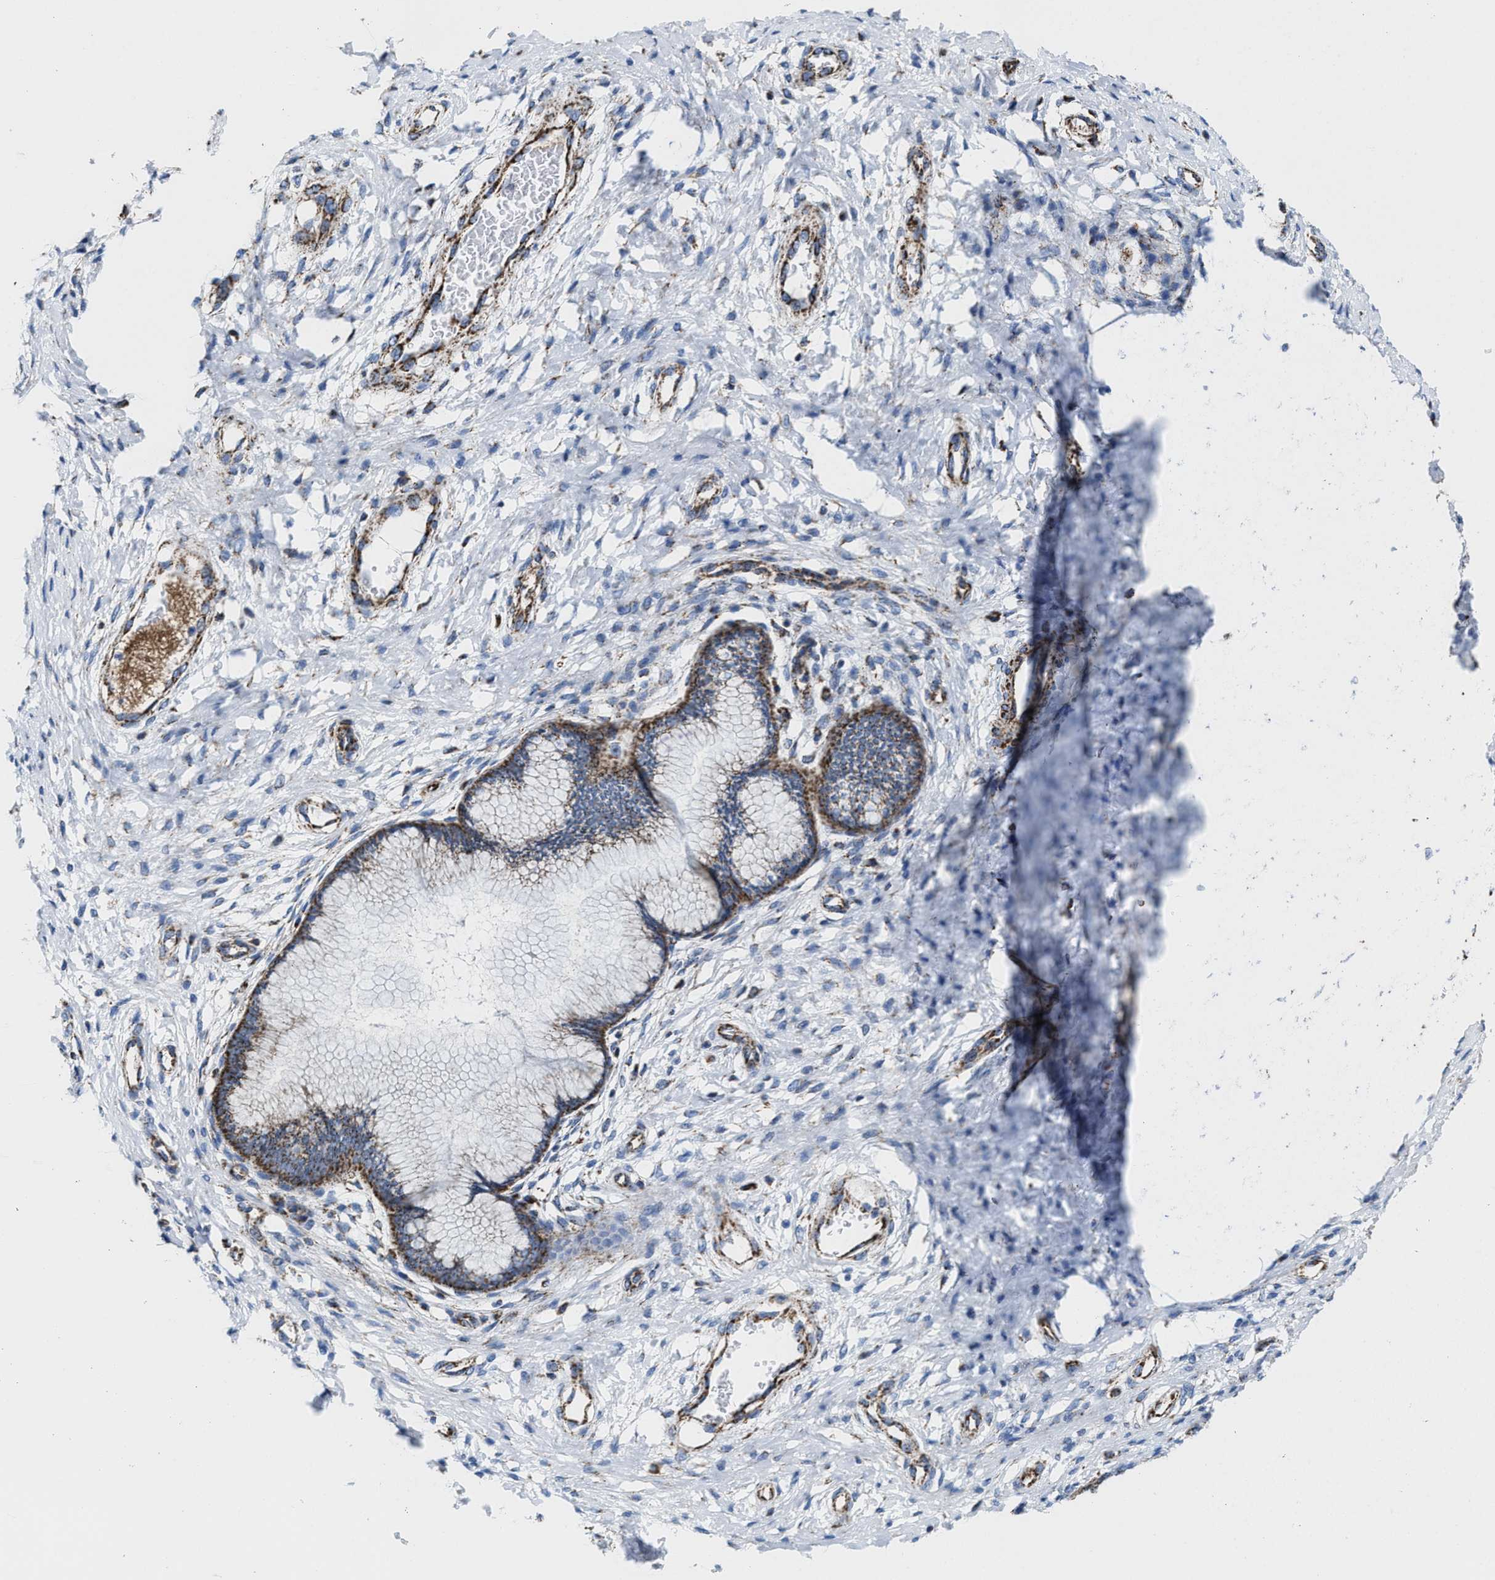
{"staining": {"intensity": "moderate", "quantity": "<25%", "location": "cytoplasmic/membranous"}, "tissue": "cervix", "cell_type": "Glandular cells", "image_type": "normal", "snomed": [{"axis": "morphology", "description": "Normal tissue, NOS"}, {"axis": "topography", "description": "Cervix"}], "caption": "Moderate cytoplasmic/membranous protein staining is present in about <25% of glandular cells in cervix.", "gene": "ALDH1B1", "patient": {"sex": "female", "age": 55}}